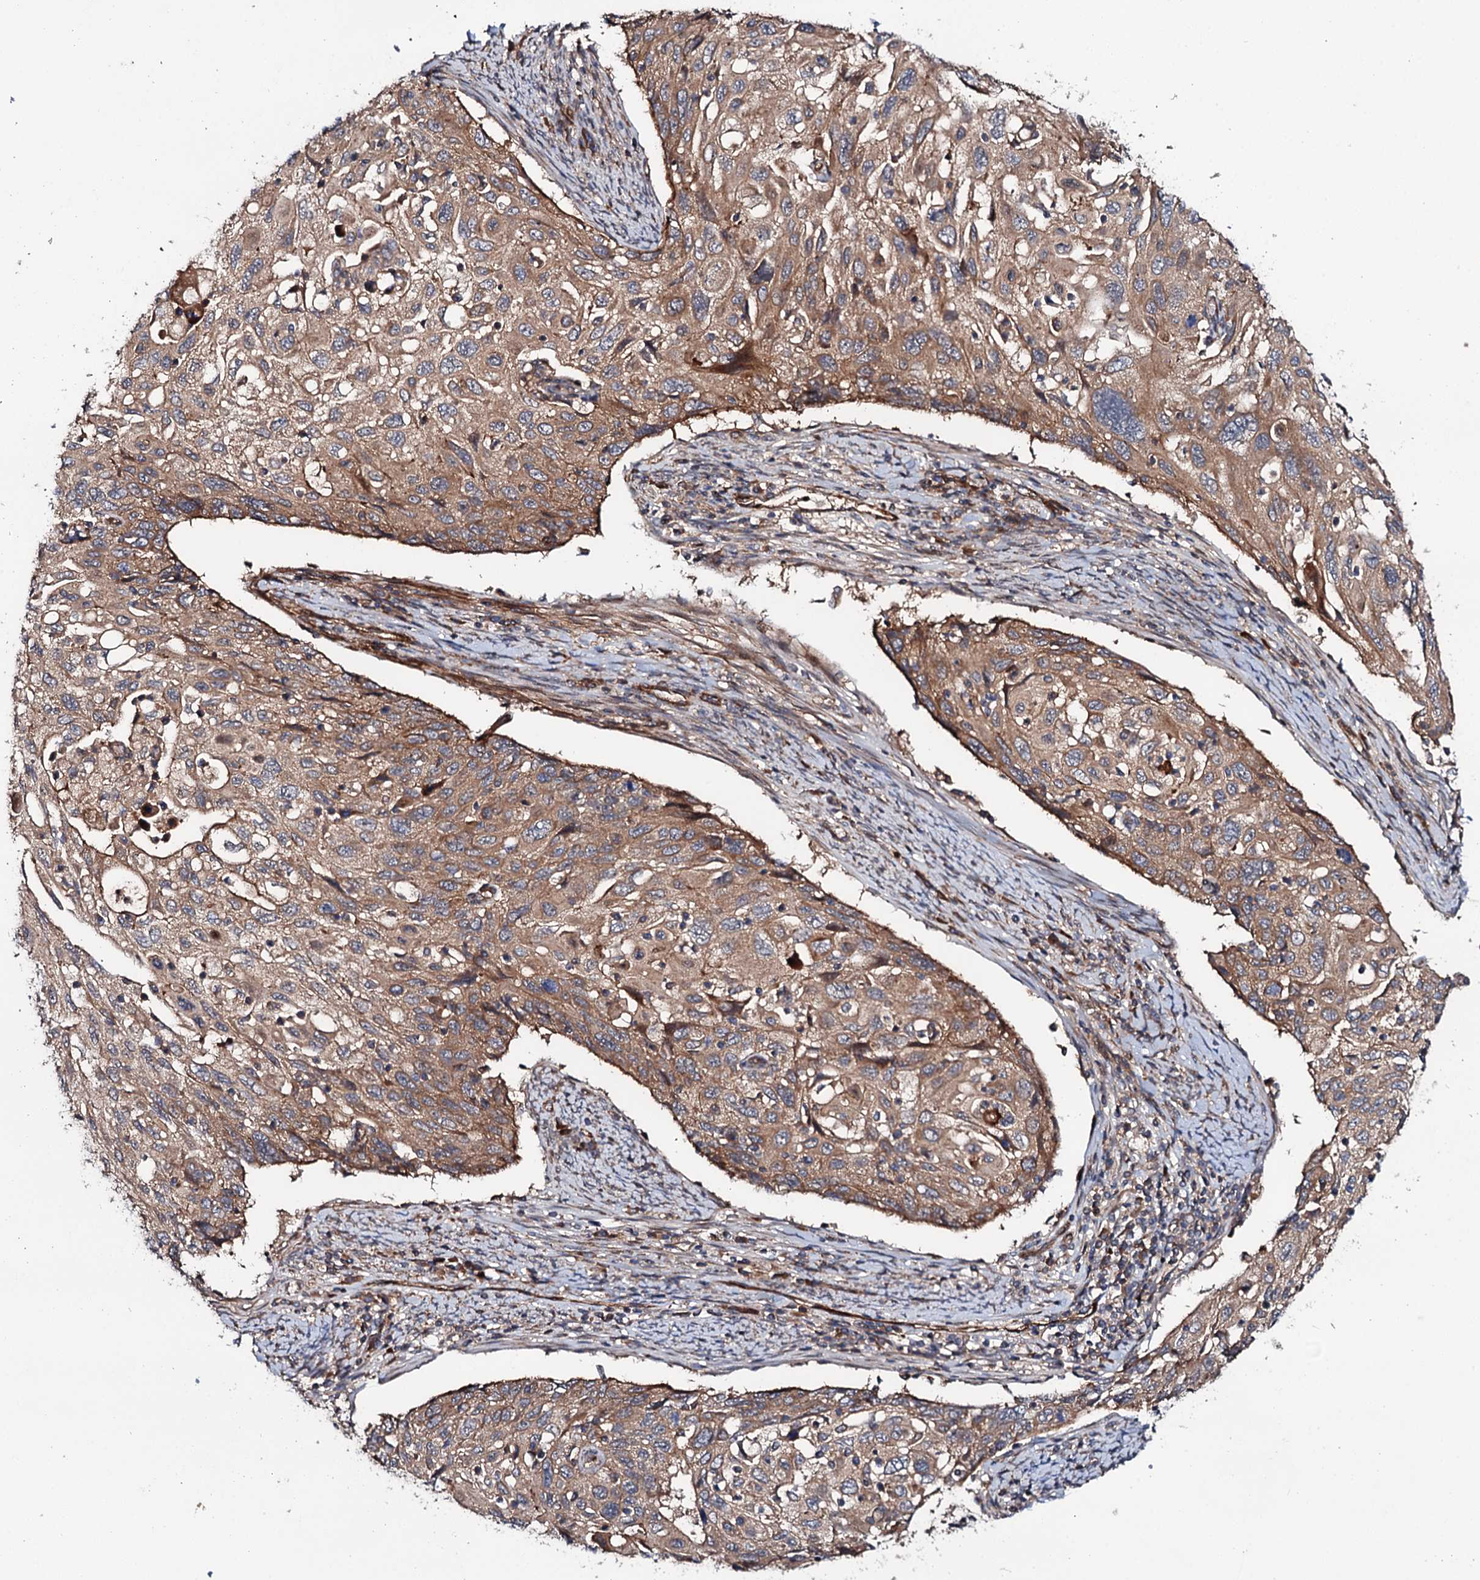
{"staining": {"intensity": "moderate", "quantity": ">75%", "location": "cytoplasmic/membranous"}, "tissue": "cervical cancer", "cell_type": "Tumor cells", "image_type": "cancer", "snomed": [{"axis": "morphology", "description": "Squamous cell carcinoma, NOS"}, {"axis": "topography", "description": "Cervix"}], "caption": "Moderate cytoplasmic/membranous protein expression is present in about >75% of tumor cells in cervical squamous cell carcinoma. (Brightfield microscopy of DAB IHC at high magnification).", "gene": "ADGRG4", "patient": {"sex": "female", "age": 70}}